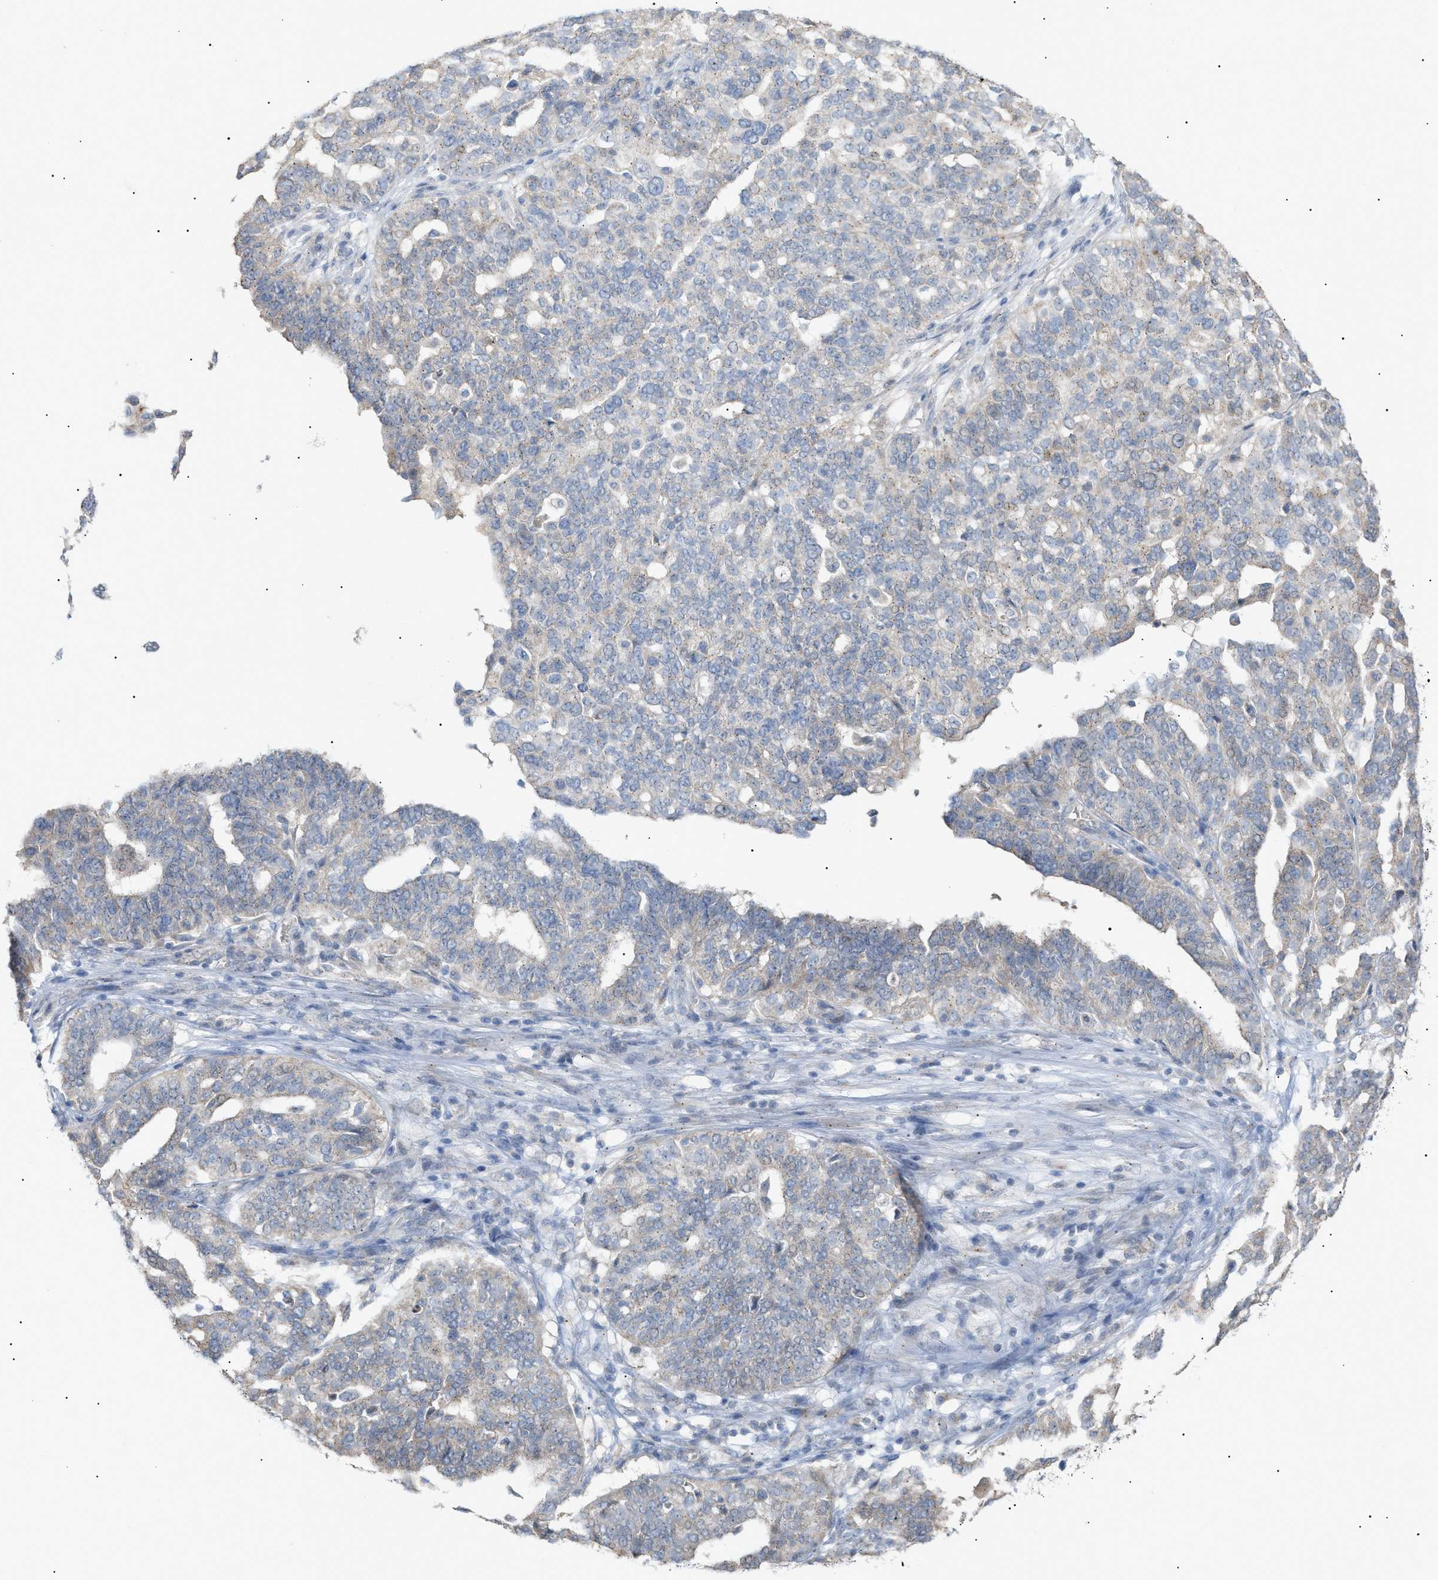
{"staining": {"intensity": "negative", "quantity": "none", "location": "none"}, "tissue": "ovarian cancer", "cell_type": "Tumor cells", "image_type": "cancer", "snomed": [{"axis": "morphology", "description": "Cystadenocarcinoma, serous, NOS"}, {"axis": "topography", "description": "Ovary"}], "caption": "Tumor cells are negative for brown protein staining in ovarian cancer (serous cystadenocarcinoma).", "gene": "SLC25A31", "patient": {"sex": "female", "age": 59}}